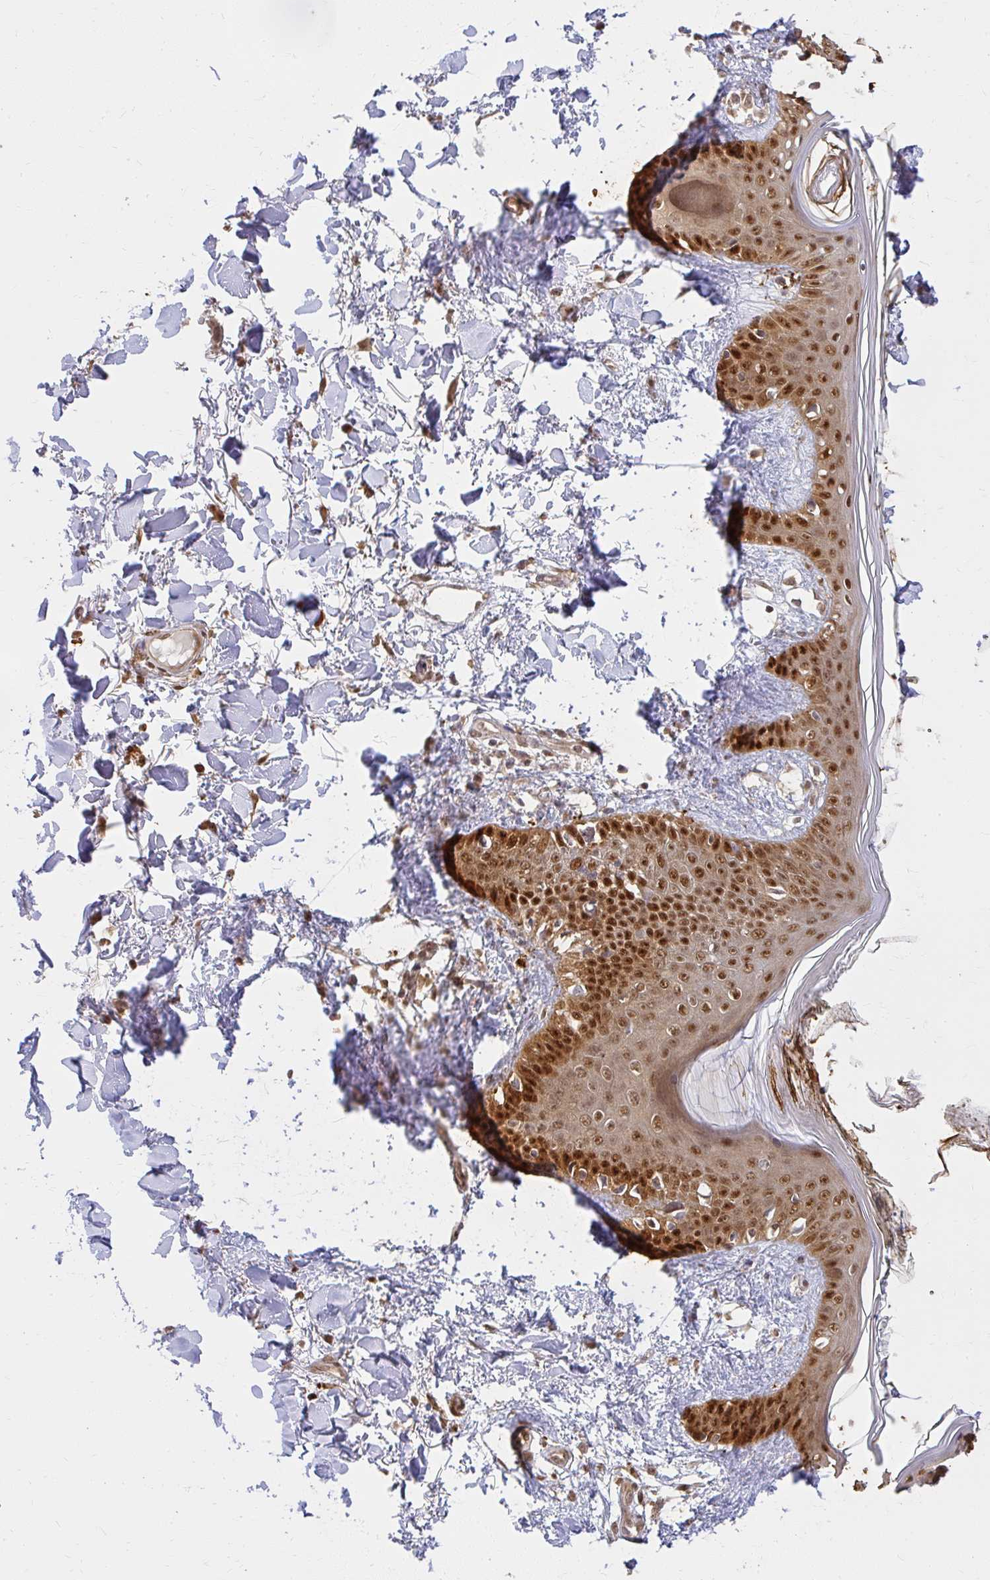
{"staining": {"intensity": "strong", "quantity": ">75%", "location": "cytoplasmic/membranous"}, "tissue": "skin", "cell_type": "Fibroblasts", "image_type": "normal", "snomed": [{"axis": "morphology", "description": "Normal tissue, NOS"}, {"axis": "topography", "description": "Skin"}], "caption": "Protein staining of benign skin demonstrates strong cytoplasmic/membranous expression in about >75% of fibroblasts.", "gene": "LARS2", "patient": {"sex": "female", "age": 34}}